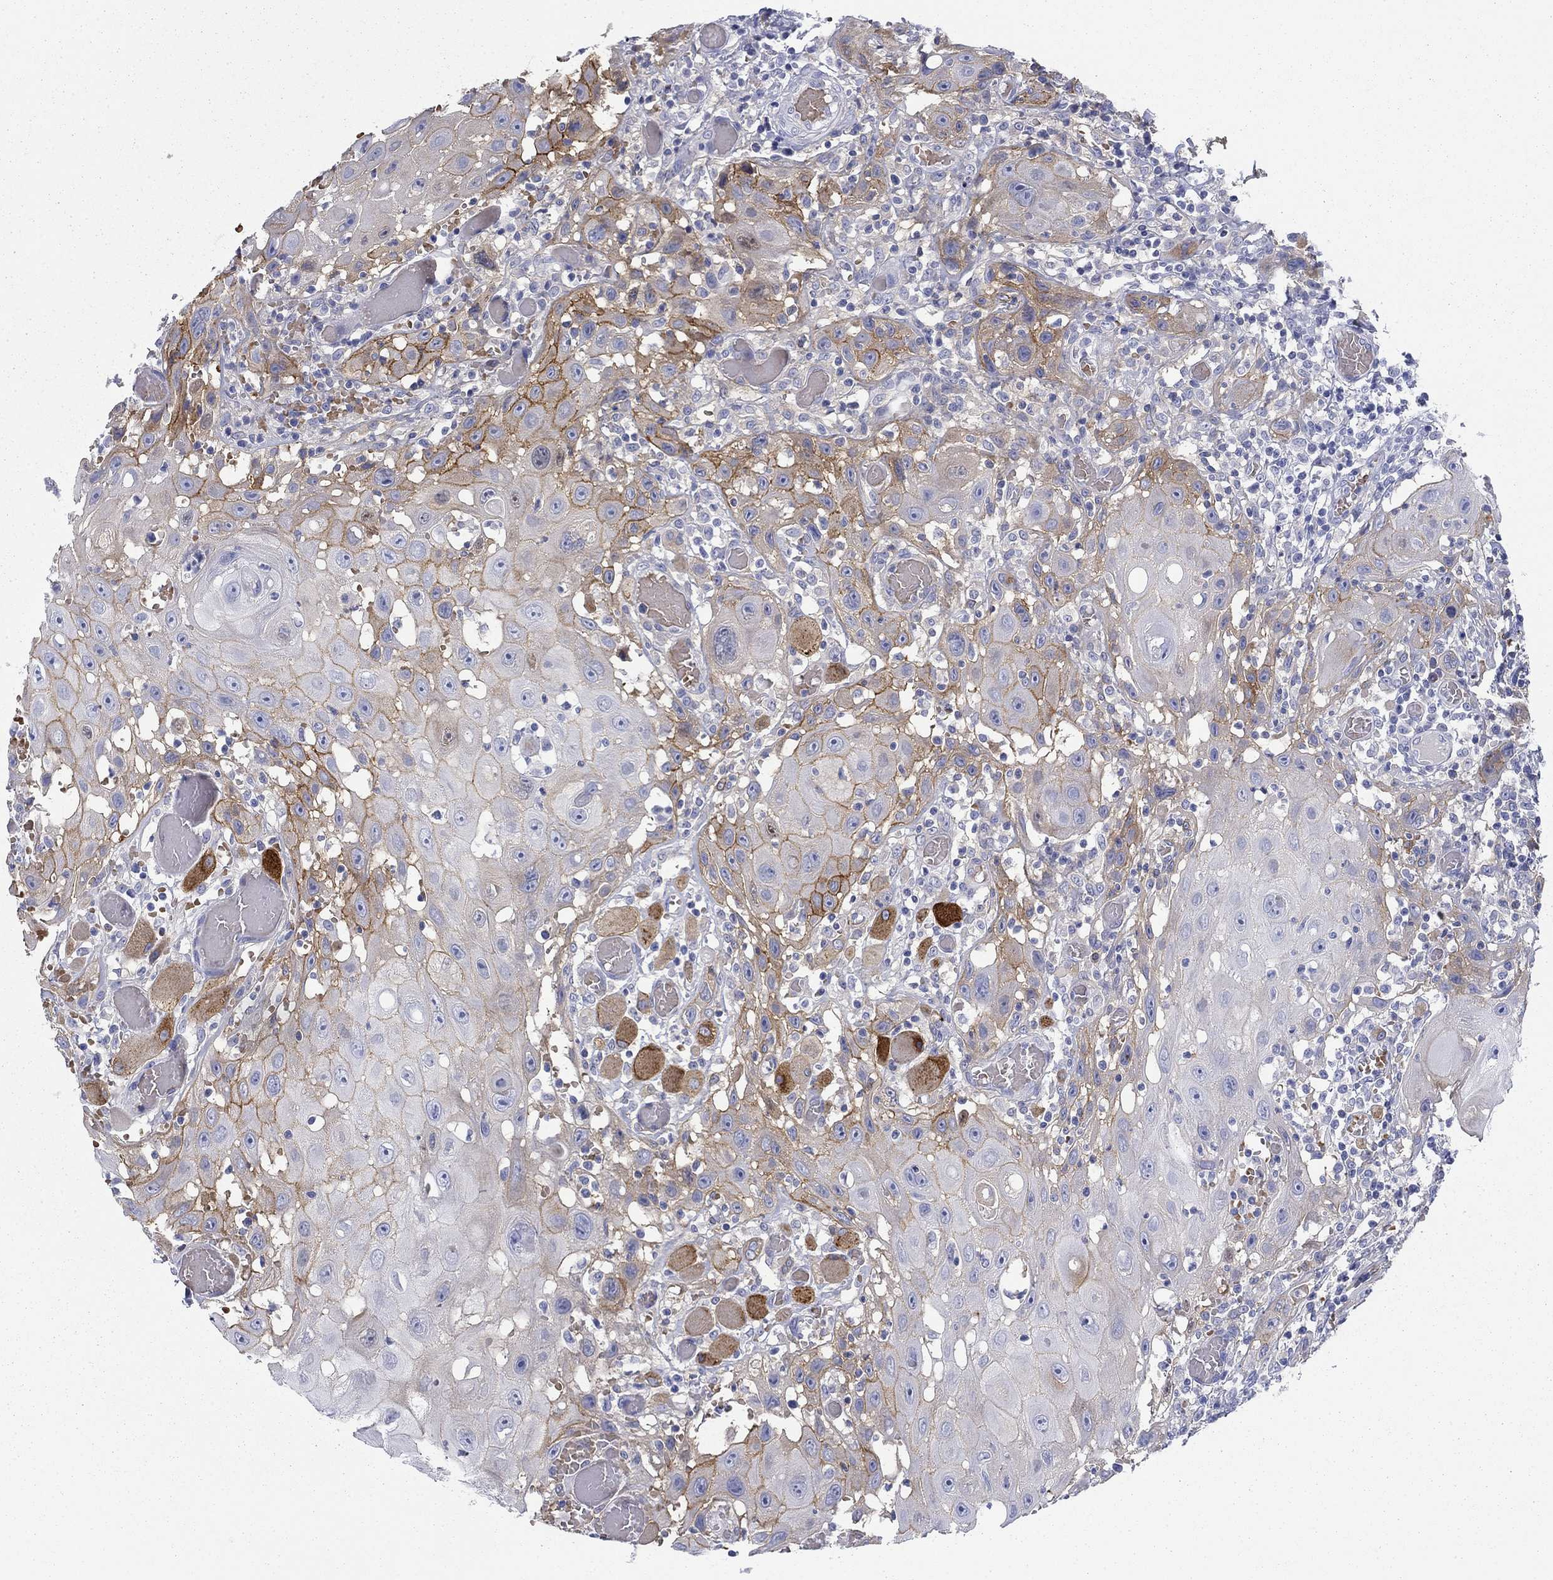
{"staining": {"intensity": "strong", "quantity": "<25%", "location": "cytoplasmic/membranous"}, "tissue": "head and neck cancer", "cell_type": "Tumor cells", "image_type": "cancer", "snomed": [{"axis": "morphology", "description": "Normal tissue, NOS"}, {"axis": "morphology", "description": "Squamous cell carcinoma, NOS"}, {"axis": "topography", "description": "Oral tissue"}, {"axis": "topography", "description": "Head-Neck"}], "caption": "DAB (3,3'-diaminobenzidine) immunohistochemical staining of human squamous cell carcinoma (head and neck) displays strong cytoplasmic/membranous protein expression in about <25% of tumor cells. Immunohistochemistry stains the protein of interest in brown and the nuclei are stained blue.", "gene": "GPC1", "patient": {"sex": "male", "age": 71}}